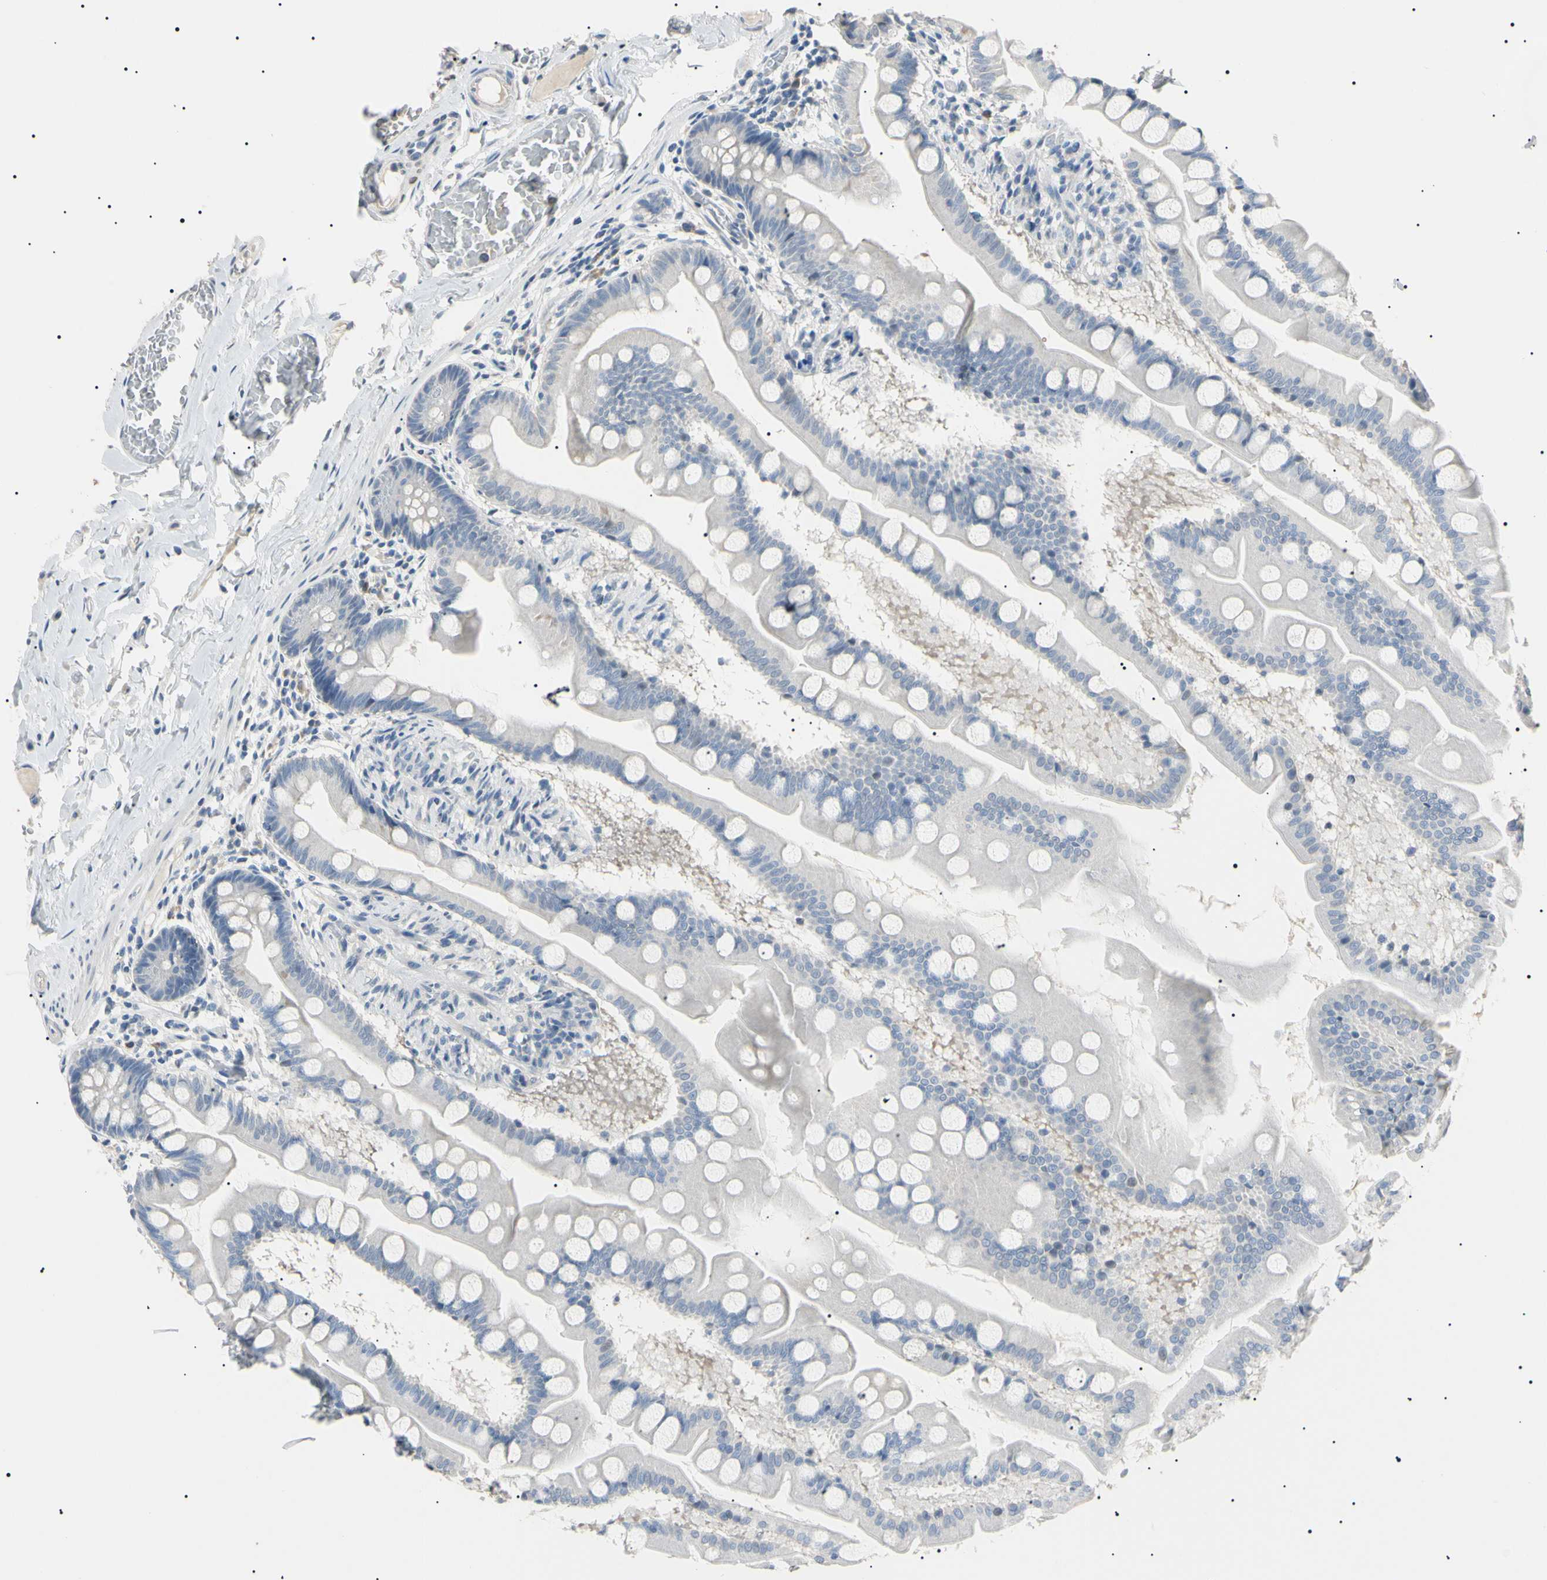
{"staining": {"intensity": "negative", "quantity": "none", "location": "none"}, "tissue": "small intestine", "cell_type": "Glandular cells", "image_type": "normal", "snomed": [{"axis": "morphology", "description": "Normal tissue, NOS"}, {"axis": "topography", "description": "Small intestine"}], "caption": "High magnification brightfield microscopy of unremarkable small intestine stained with DAB (3,3'-diaminobenzidine) (brown) and counterstained with hematoxylin (blue): glandular cells show no significant staining. (Brightfield microscopy of DAB immunohistochemistry (IHC) at high magnification).", "gene": "CGB3", "patient": {"sex": "male", "age": 41}}